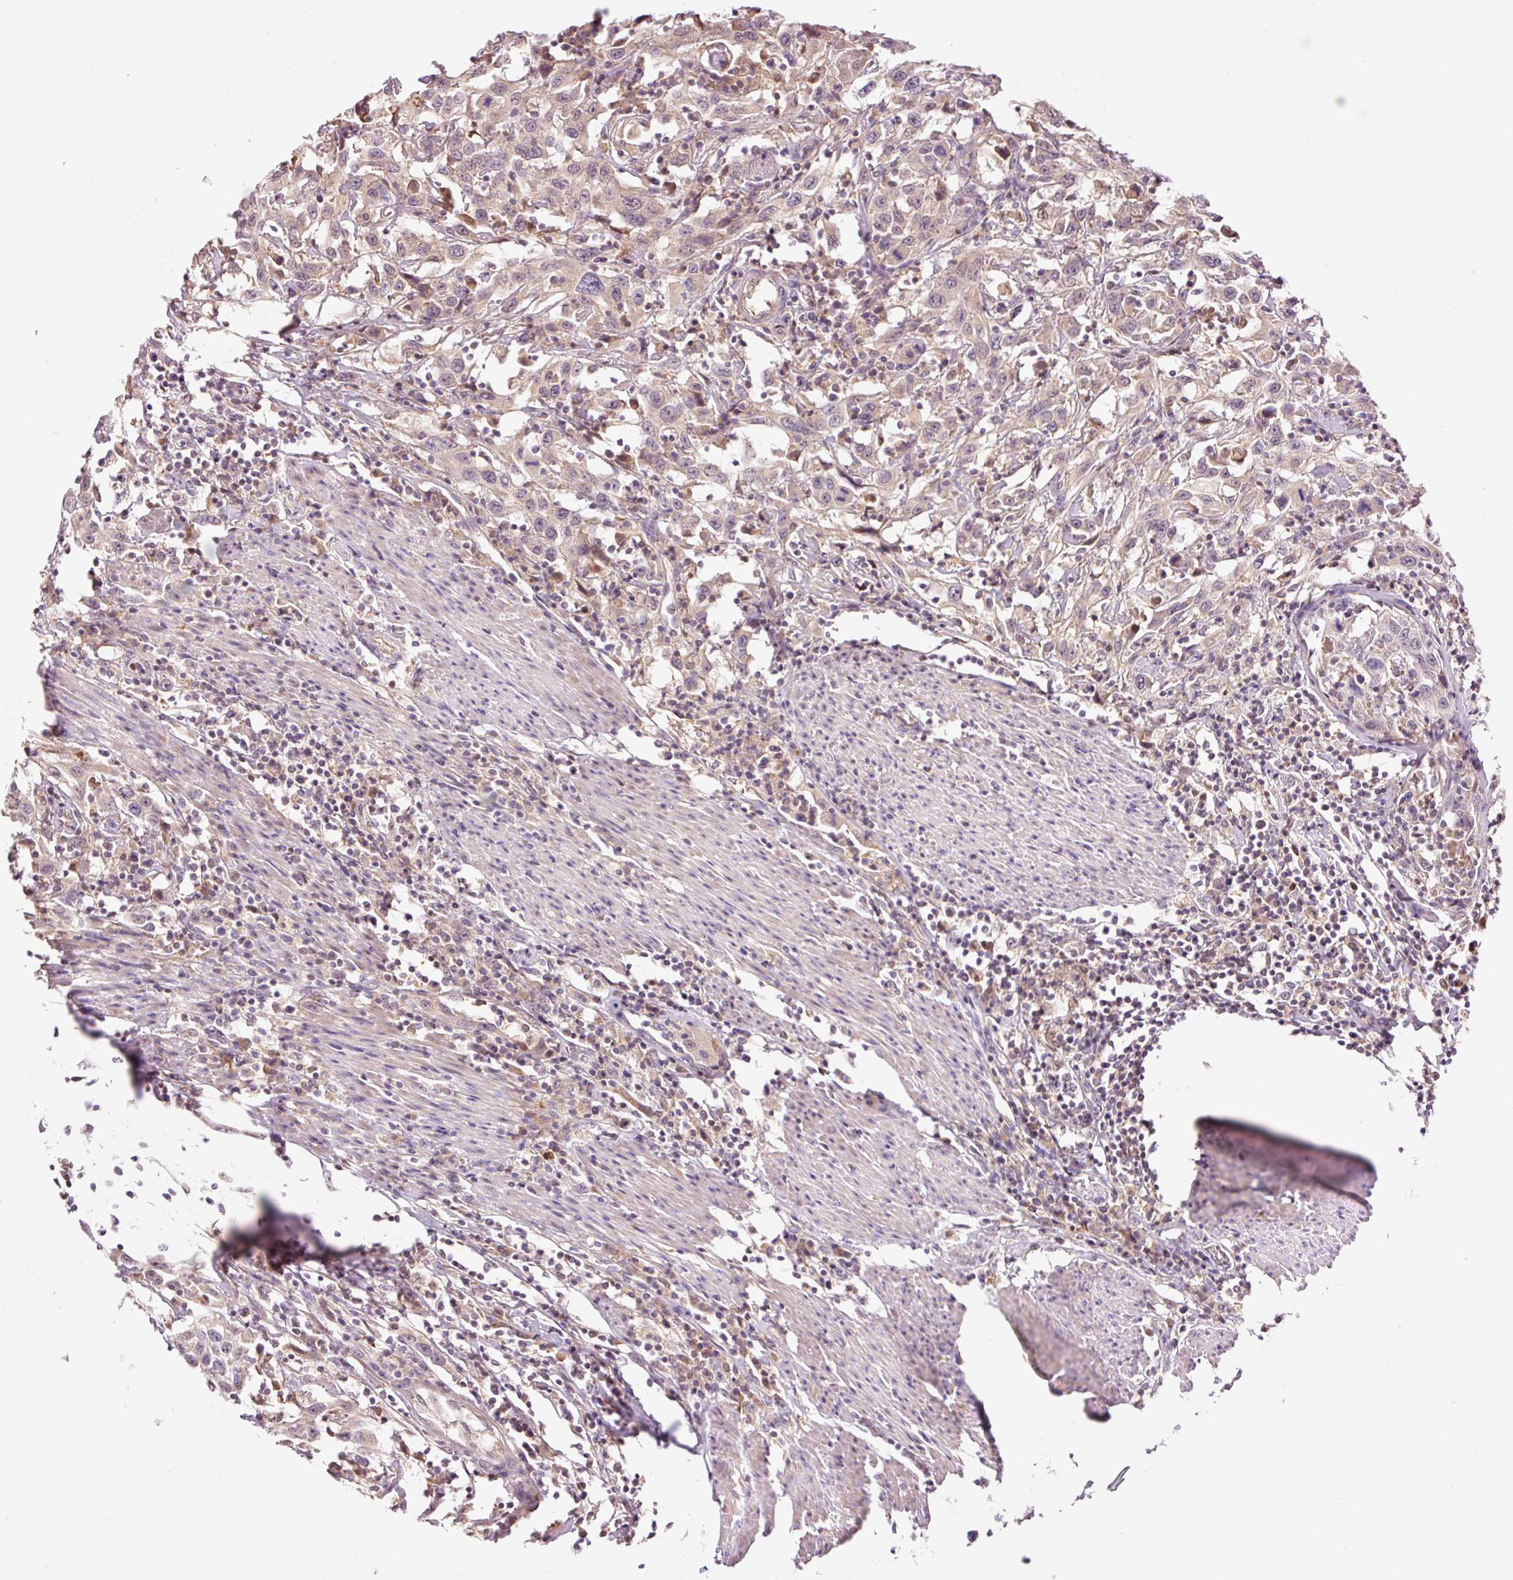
{"staining": {"intensity": "weak", "quantity": "<25%", "location": "cytoplasmic/membranous"}, "tissue": "urothelial cancer", "cell_type": "Tumor cells", "image_type": "cancer", "snomed": [{"axis": "morphology", "description": "Urothelial carcinoma, High grade"}, {"axis": "topography", "description": "Urinary bladder"}], "caption": "Immunohistochemistry histopathology image of urothelial carcinoma (high-grade) stained for a protein (brown), which shows no expression in tumor cells.", "gene": "IMMT", "patient": {"sex": "male", "age": 61}}